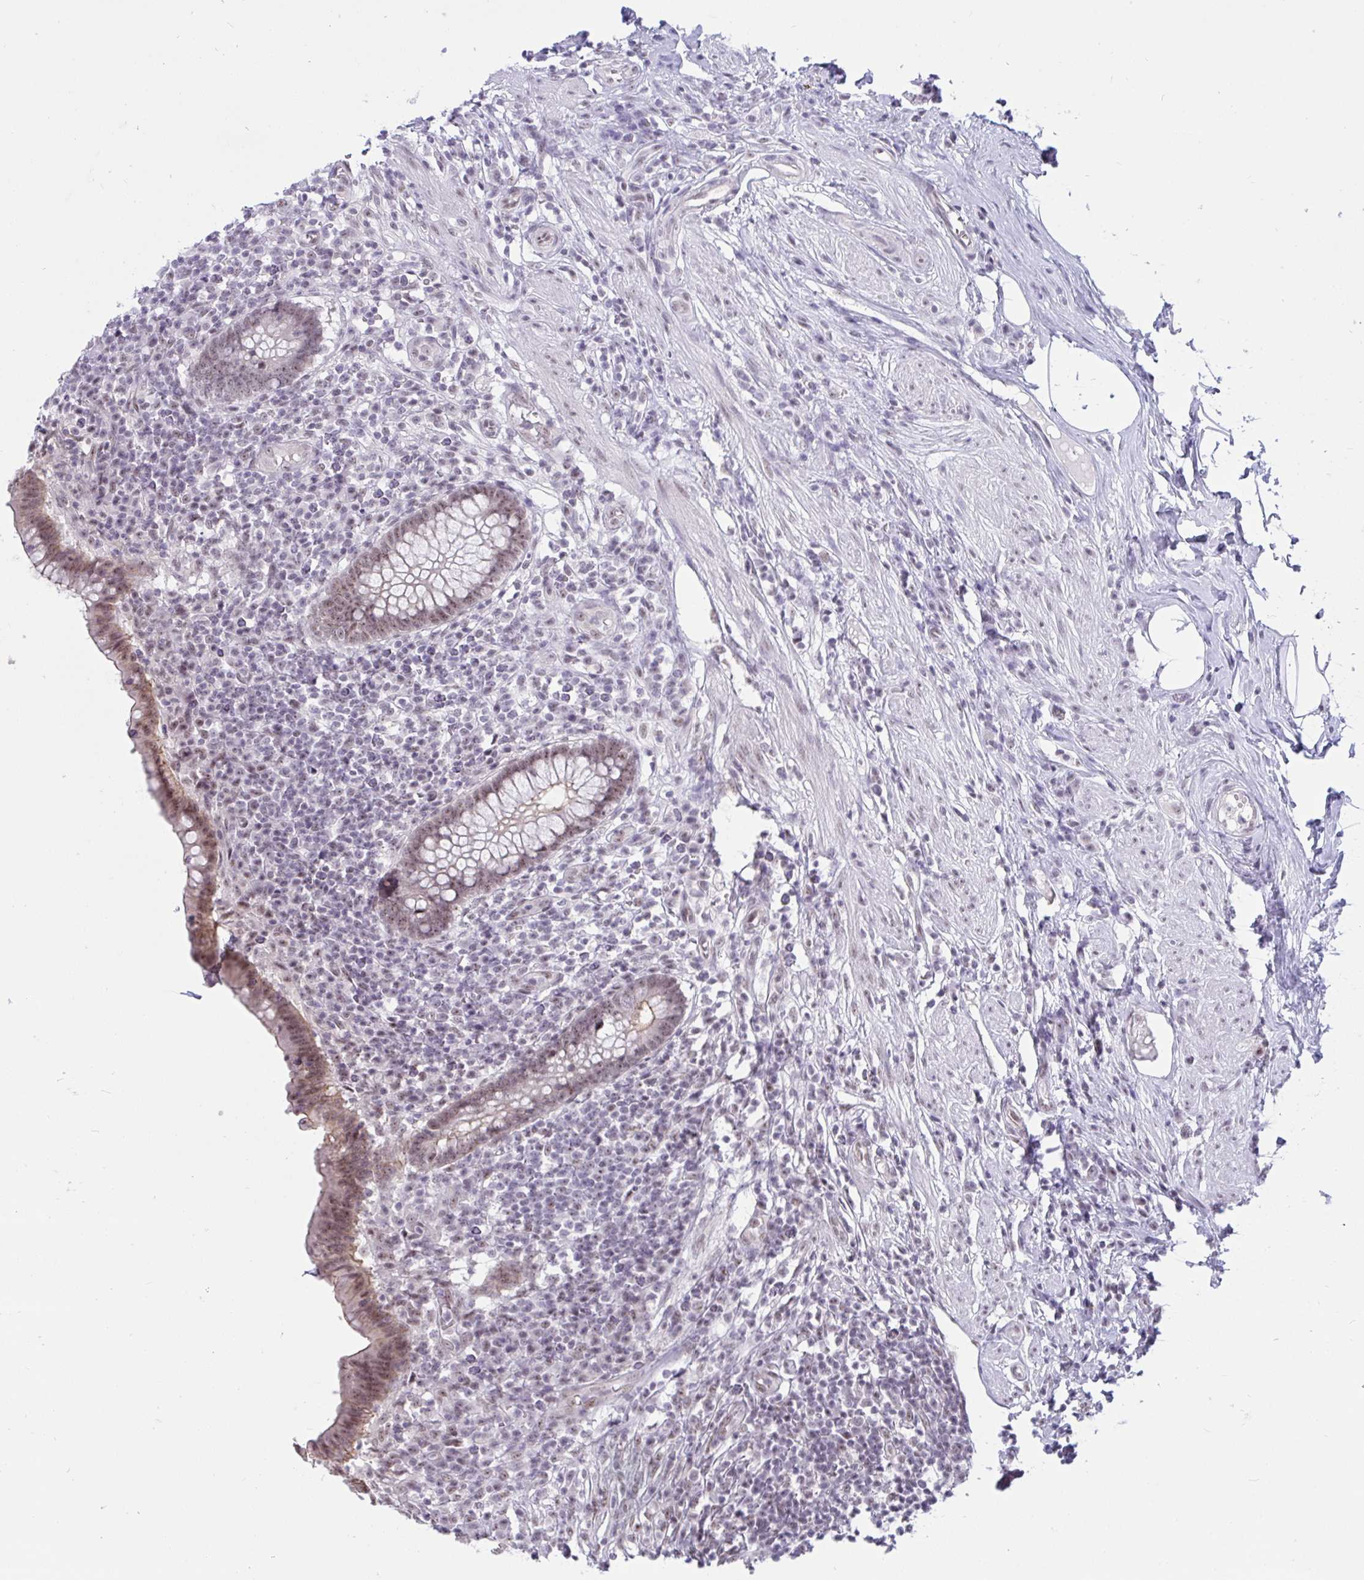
{"staining": {"intensity": "weak", "quantity": "25%-75%", "location": "cytoplasmic/membranous,nuclear"}, "tissue": "appendix", "cell_type": "Glandular cells", "image_type": "normal", "snomed": [{"axis": "morphology", "description": "Normal tissue, NOS"}, {"axis": "topography", "description": "Appendix"}], "caption": "Appendix stained for a protein demonstrates weak cytoplasmic/membranous,nuclear positivity in glandular cells. (IHC, brightfield microscopy, high magnification).", "gene": "PRR14", "patient": {"sex": "female", "age": 56}}